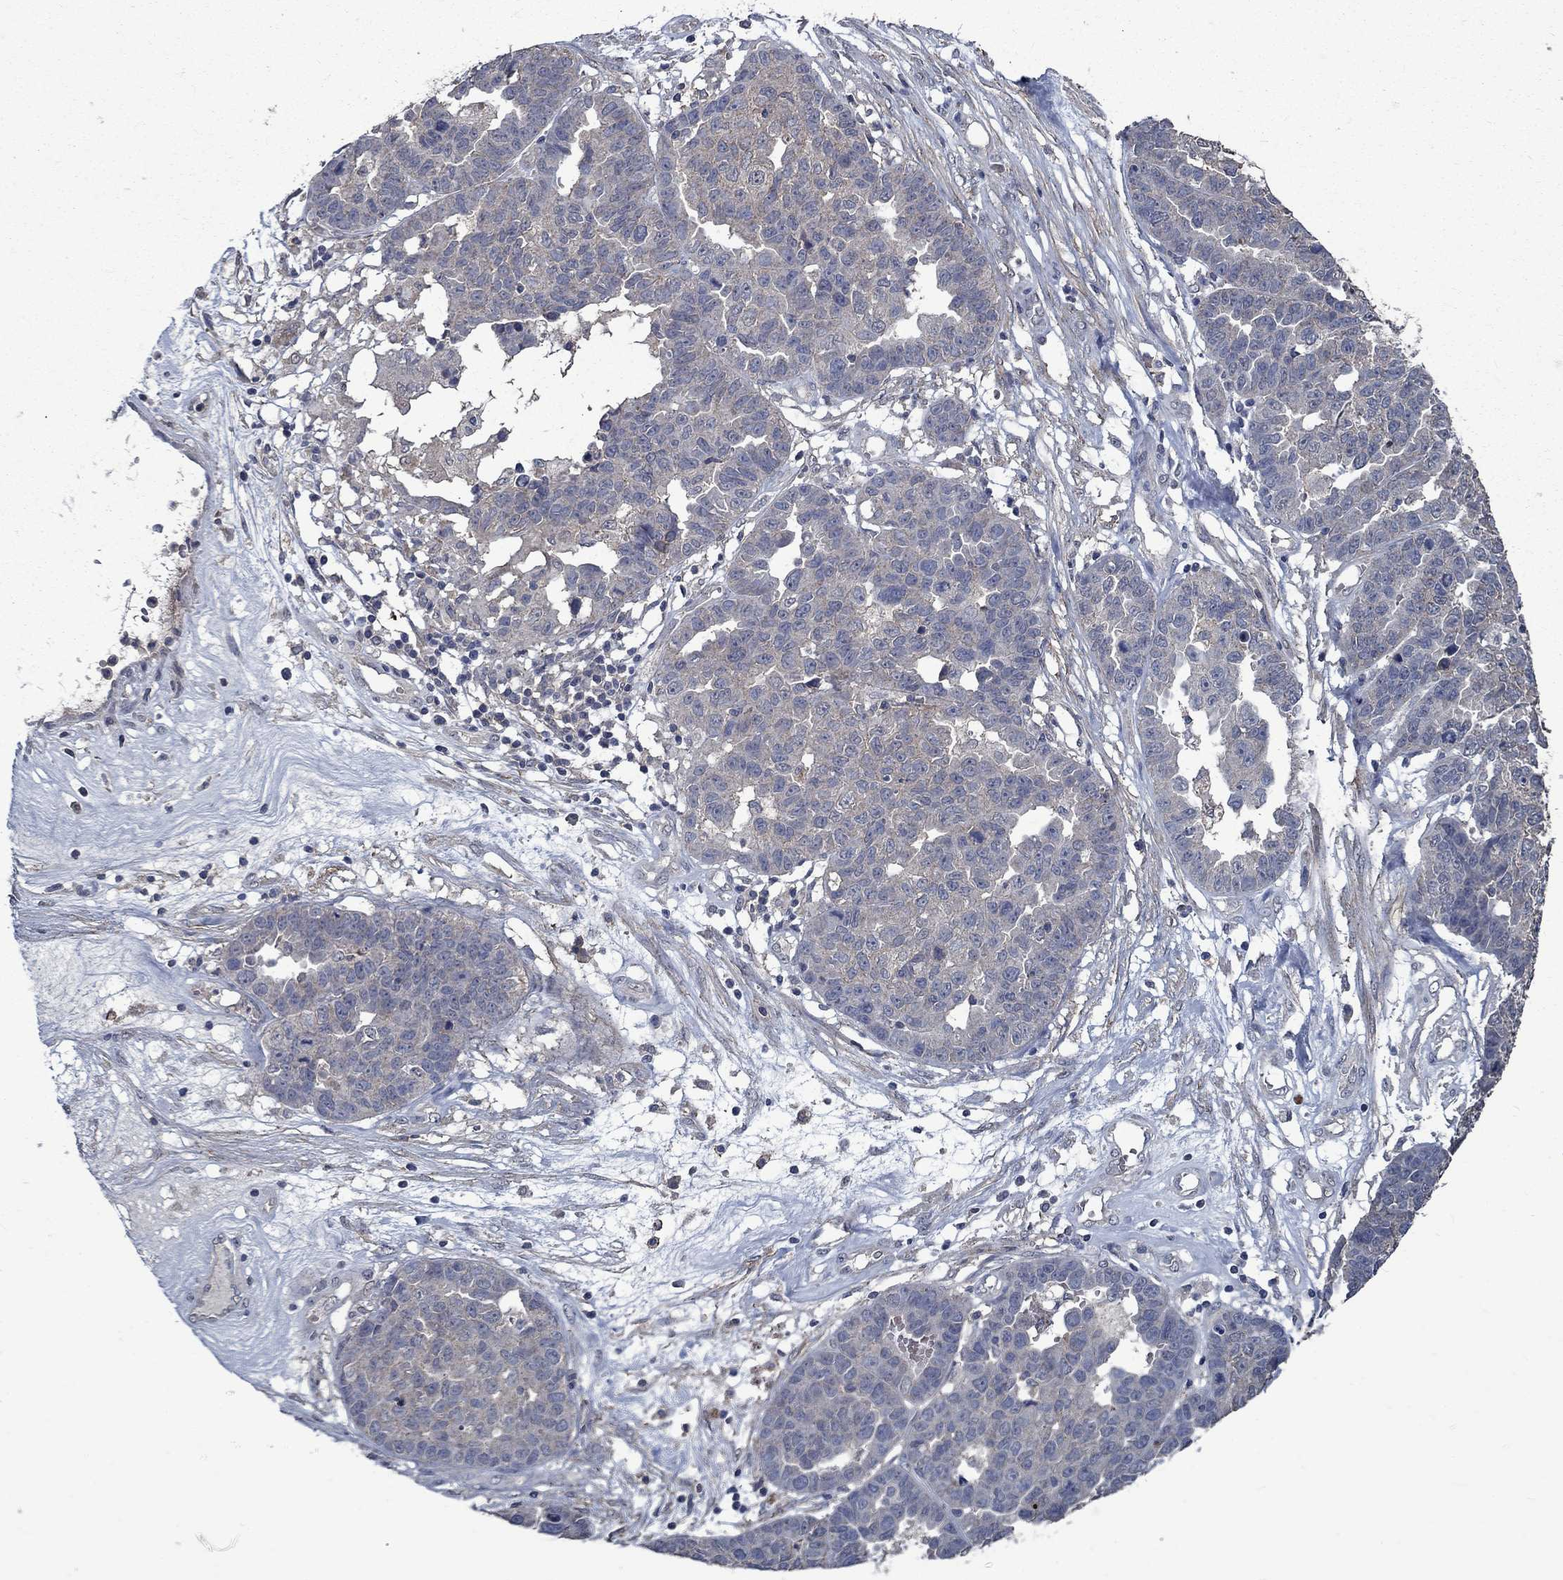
{"staining": {"intensity": "weak", "quantity": "<25%", "location": "cytoplasmic/membranous"}, "tissue": "ovarian cancer", "cell_type": "Tumor cells", "image_type": "cancer", "snomed": [{"axis": "morphology", "description": "Cystadenocarcinoma, serous, NOS"}, {"axis": "topography", "description": "Ovary"}], "caption": "Immunohistochemistry photomicrograph of neoplastic tissue: serous cystadenocarcinoma (ovarian) stained with DAB exhibits no significant protein expression in tumor cells.", "gene": "SLC44A1", "patient": {"sex": "female", "age": 87}}